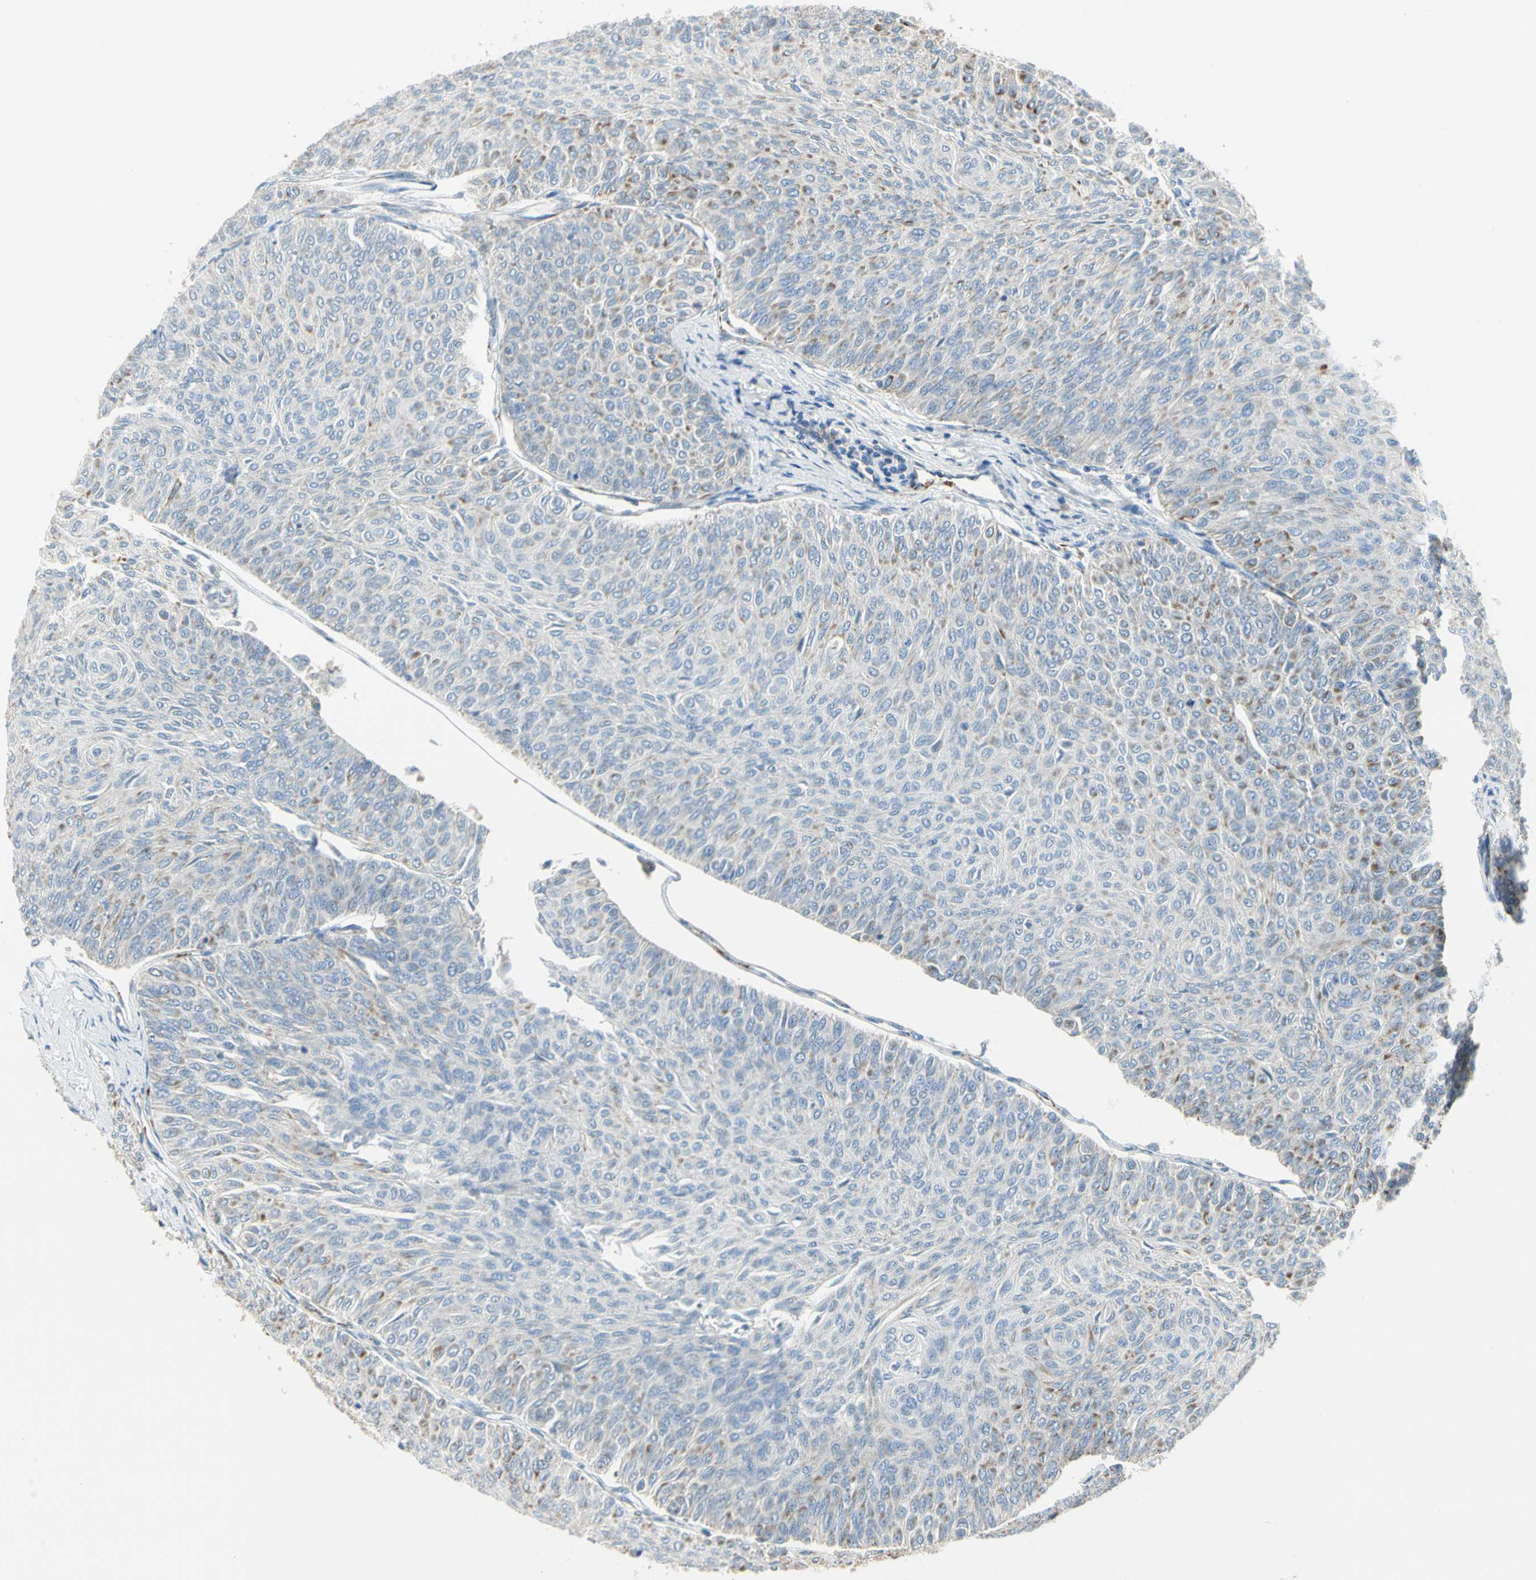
{"staining": {"intensity": "moderate", "quantity": "25%-75%", "location": "cytoplasmic/membranous"}, "tissue": "urothelial cancer", "cell_type": "Tumor cells", "image_type": "cancer", "snomed": [{"axis": "morphology", "description": "Urothelial carcinoma, Low grade"}, {"axis": "topography", "description": "Urinary bladder"}], "caption": "Moderate cytoplasmic/membranous staining is appreciated in about 25%-75% of tumor cells in urothelial cancer.", "gene": "SLC6A15", "patient": {"sex": "male", "age": 78}}